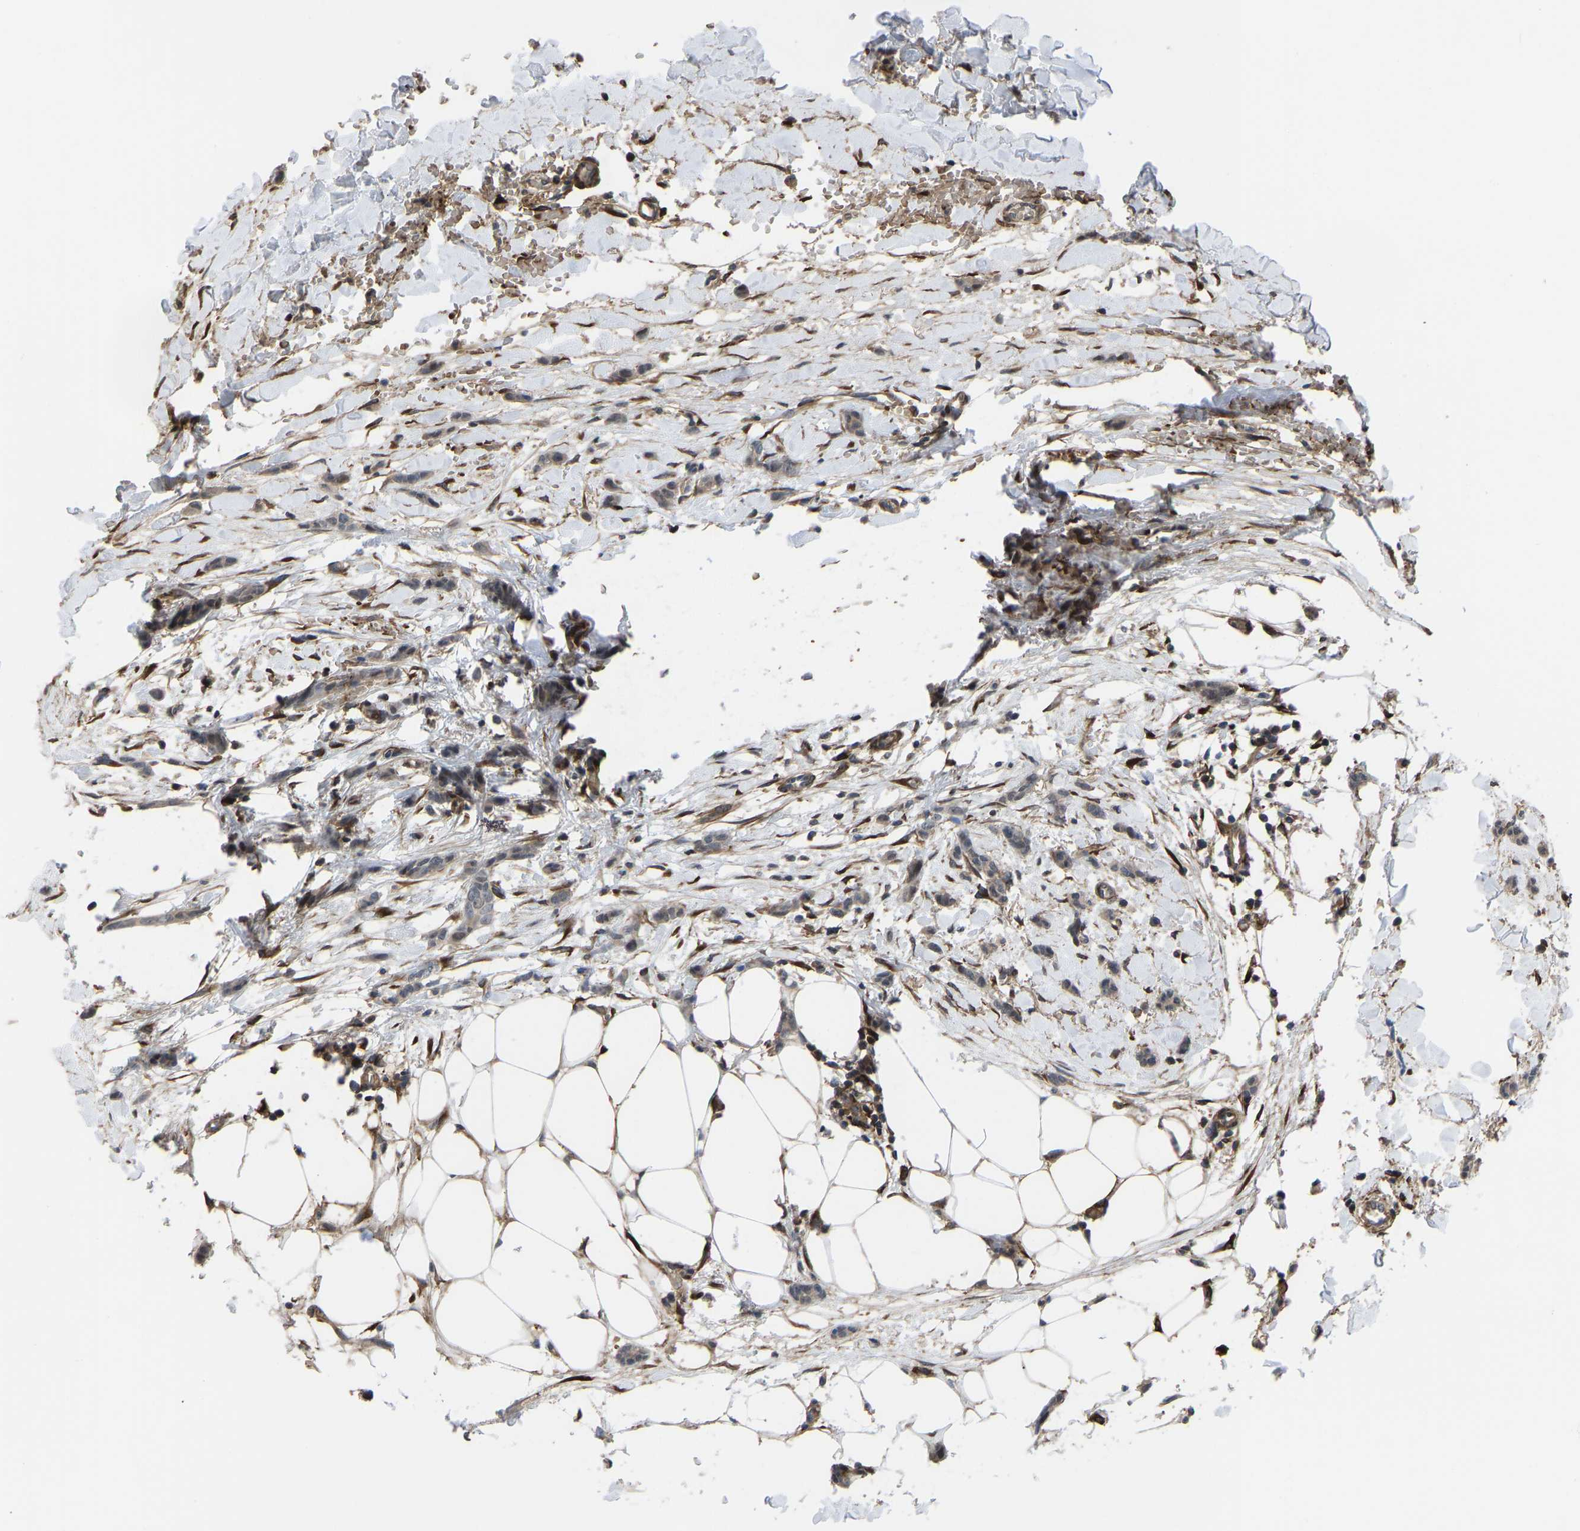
{"staining": {"intensity": "weak", "quantity": ">75%", "location": "cytoplasmic/membranous"}, "tissue": "breast cancer", "cell_type": "Tumor cells", "image_type": "cancer", "snomed": [{"axis": "morphology", "description": "Lobular carcinoma"}, {"axis": "topography", "description": "Skin"}, {"axis": "topography", "description": "Breast"}], "caption": "Immunohistochemistry (IHC) micrograph of neoplastic tissue: breast cancer (lobular carcinoma) stained using IHC demonstrates low levels of weak protein expression localized specifically in the cytoplasmic/membranous of tumor cells, appearing as a cytoplasmic/membranous brown color.", "gene": "CYP7B1", "patient": {"sex": "female", "age": 46}}